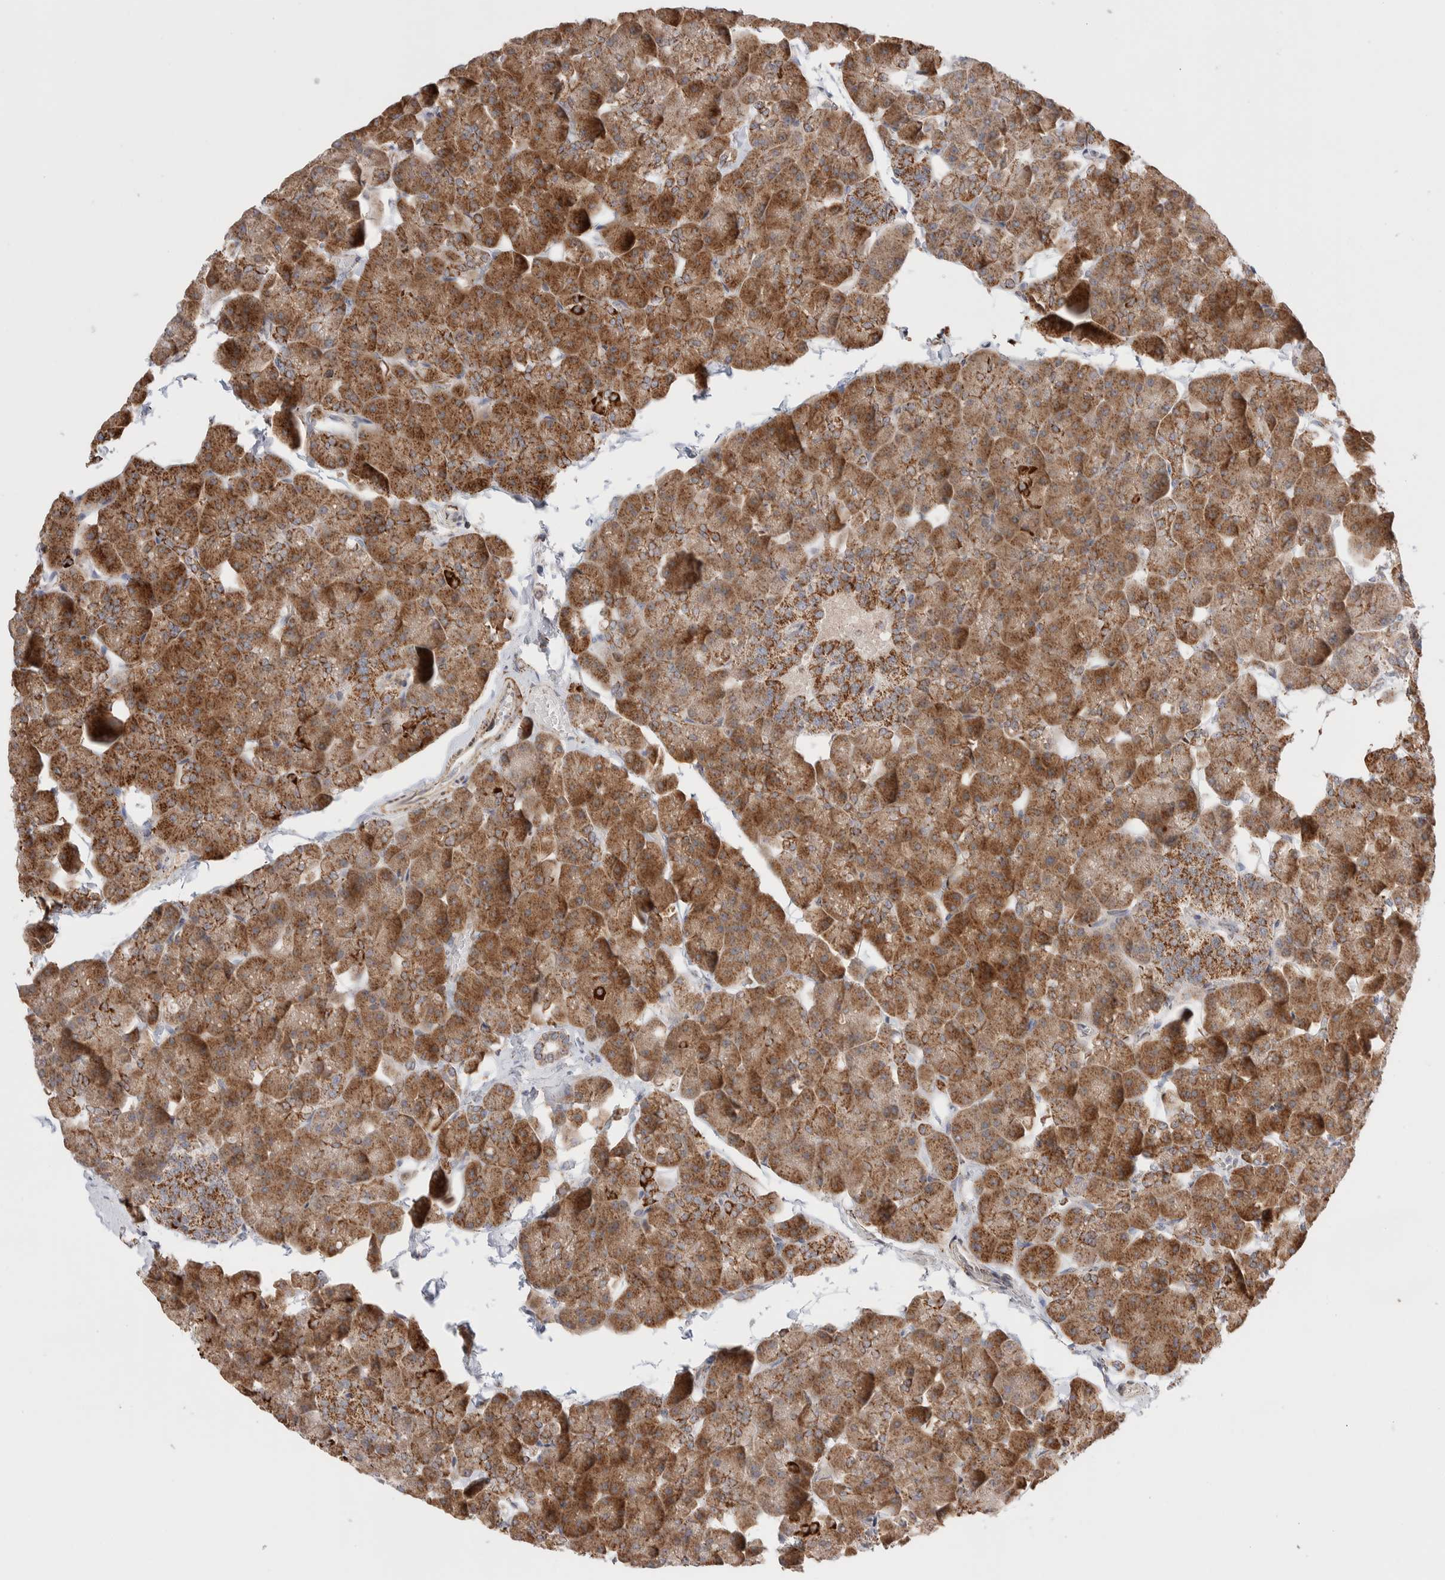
{"staining": {"intensity": "moderate", "quantity": ">75%", "location": "cytoplasmic/membranous,nuclear"}, "tissue": "pancreas", "cell_type": "Exocrine glandular cells", "image_type": "normal", "snomed": [{"axis": "morphology", "description": "Normal tissue, NOS"}, {"axis": "topography", "description": "Pancreas"}], "caption": "Pancreas was stained to show a protein in brown. There is medium levels of moderate cytoplasmic/membranous,nuclear positivity in approximately >75% of exocrine glandular cells. (IHC, brightfield microscopy, high magnification).", "gene": "ZNF695", "patient": {"sex": "male", "age": 35}}